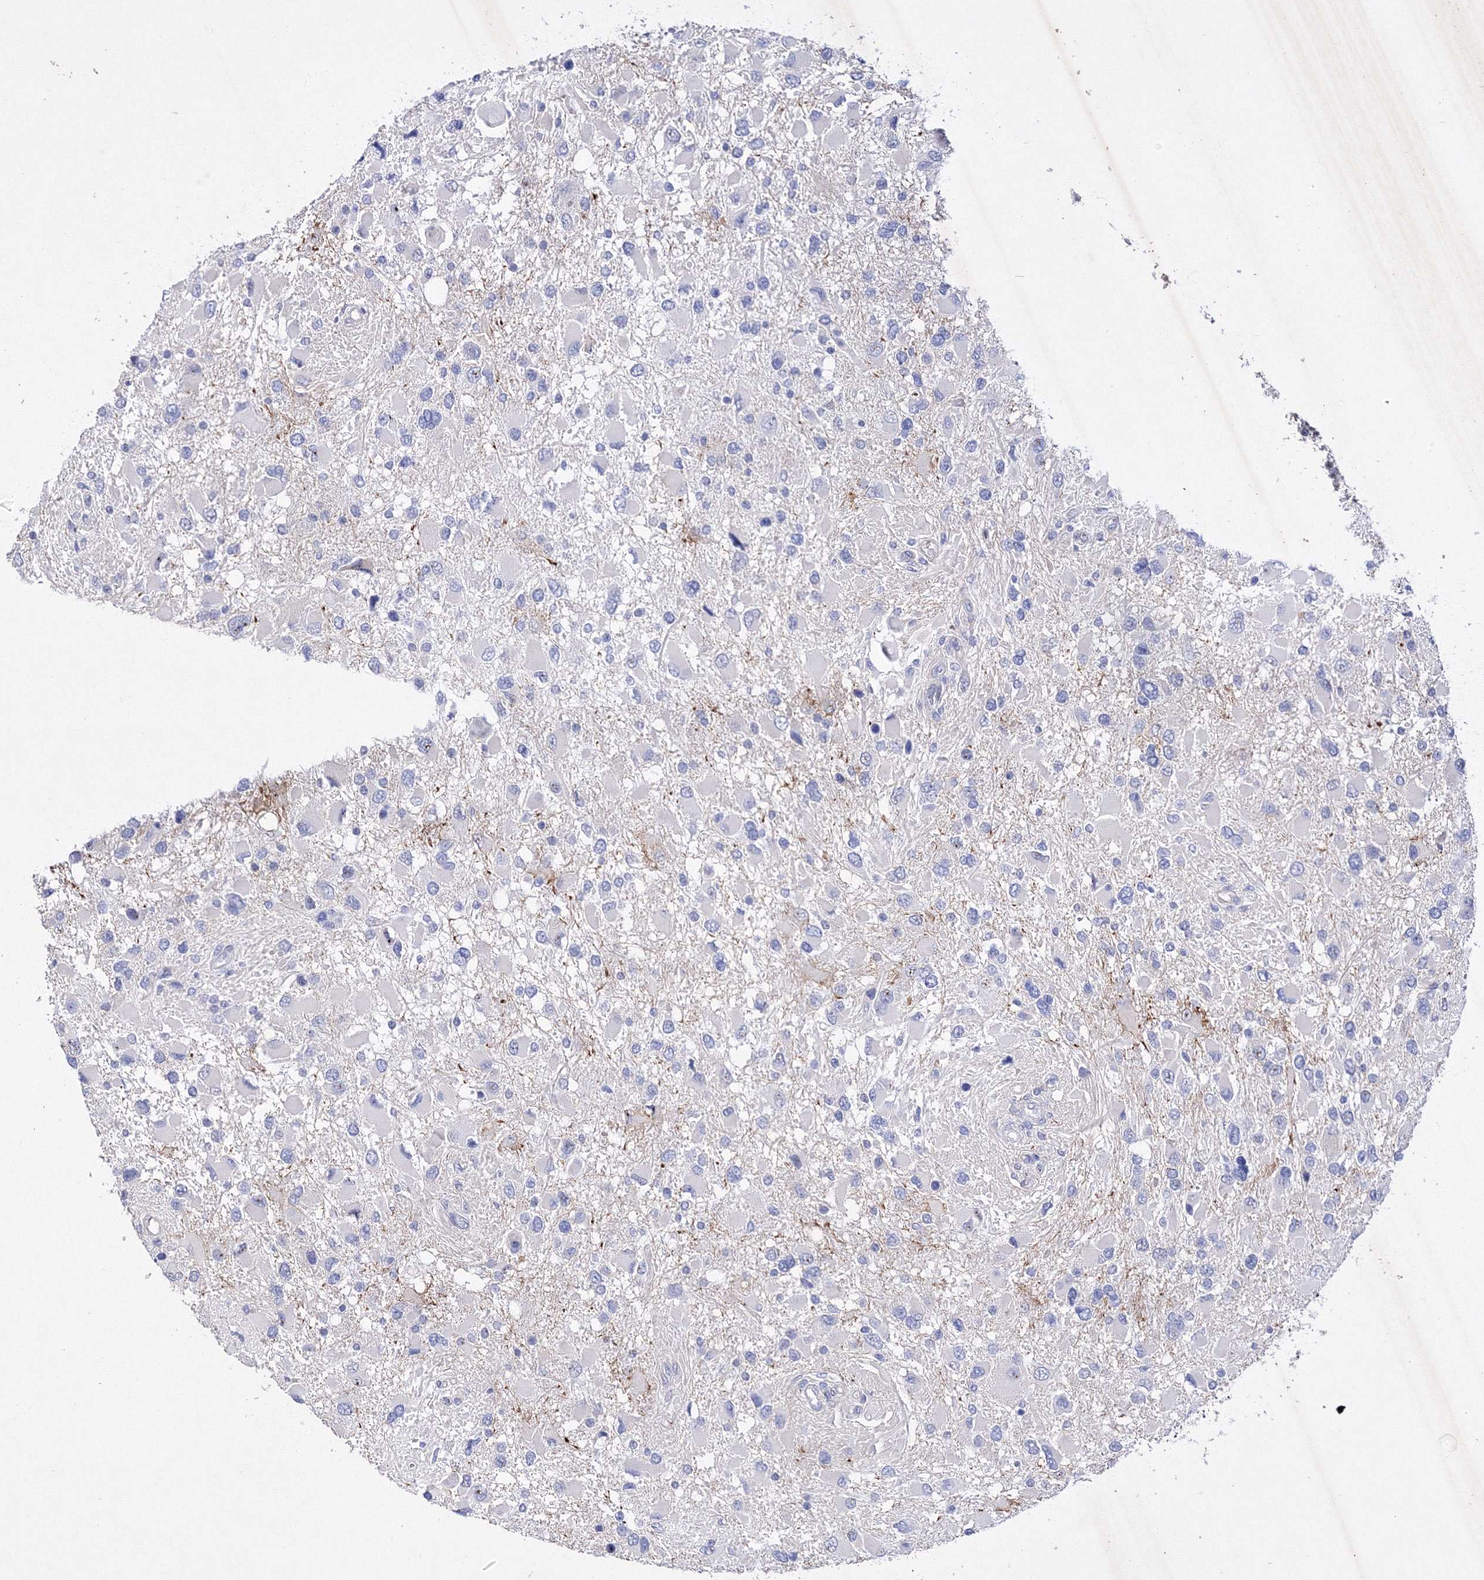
{"staining": {"intensity": "negative", "quantity": "none", "location": "none"}, "tissue": "glioma", "cell_type": "Tumor cells", "image_type": "cancer", "snomed": [{"axis": "morphology", "description": "Glioma, malignant, High grade"}, {"axis": "topography", "description": "Brain"}], "caption": "A micrograph of glioma stained for a protein displays no brown staining in tumor cells.", "gene": "GPN1", "patient": {"sex": "male", "age": 53}}